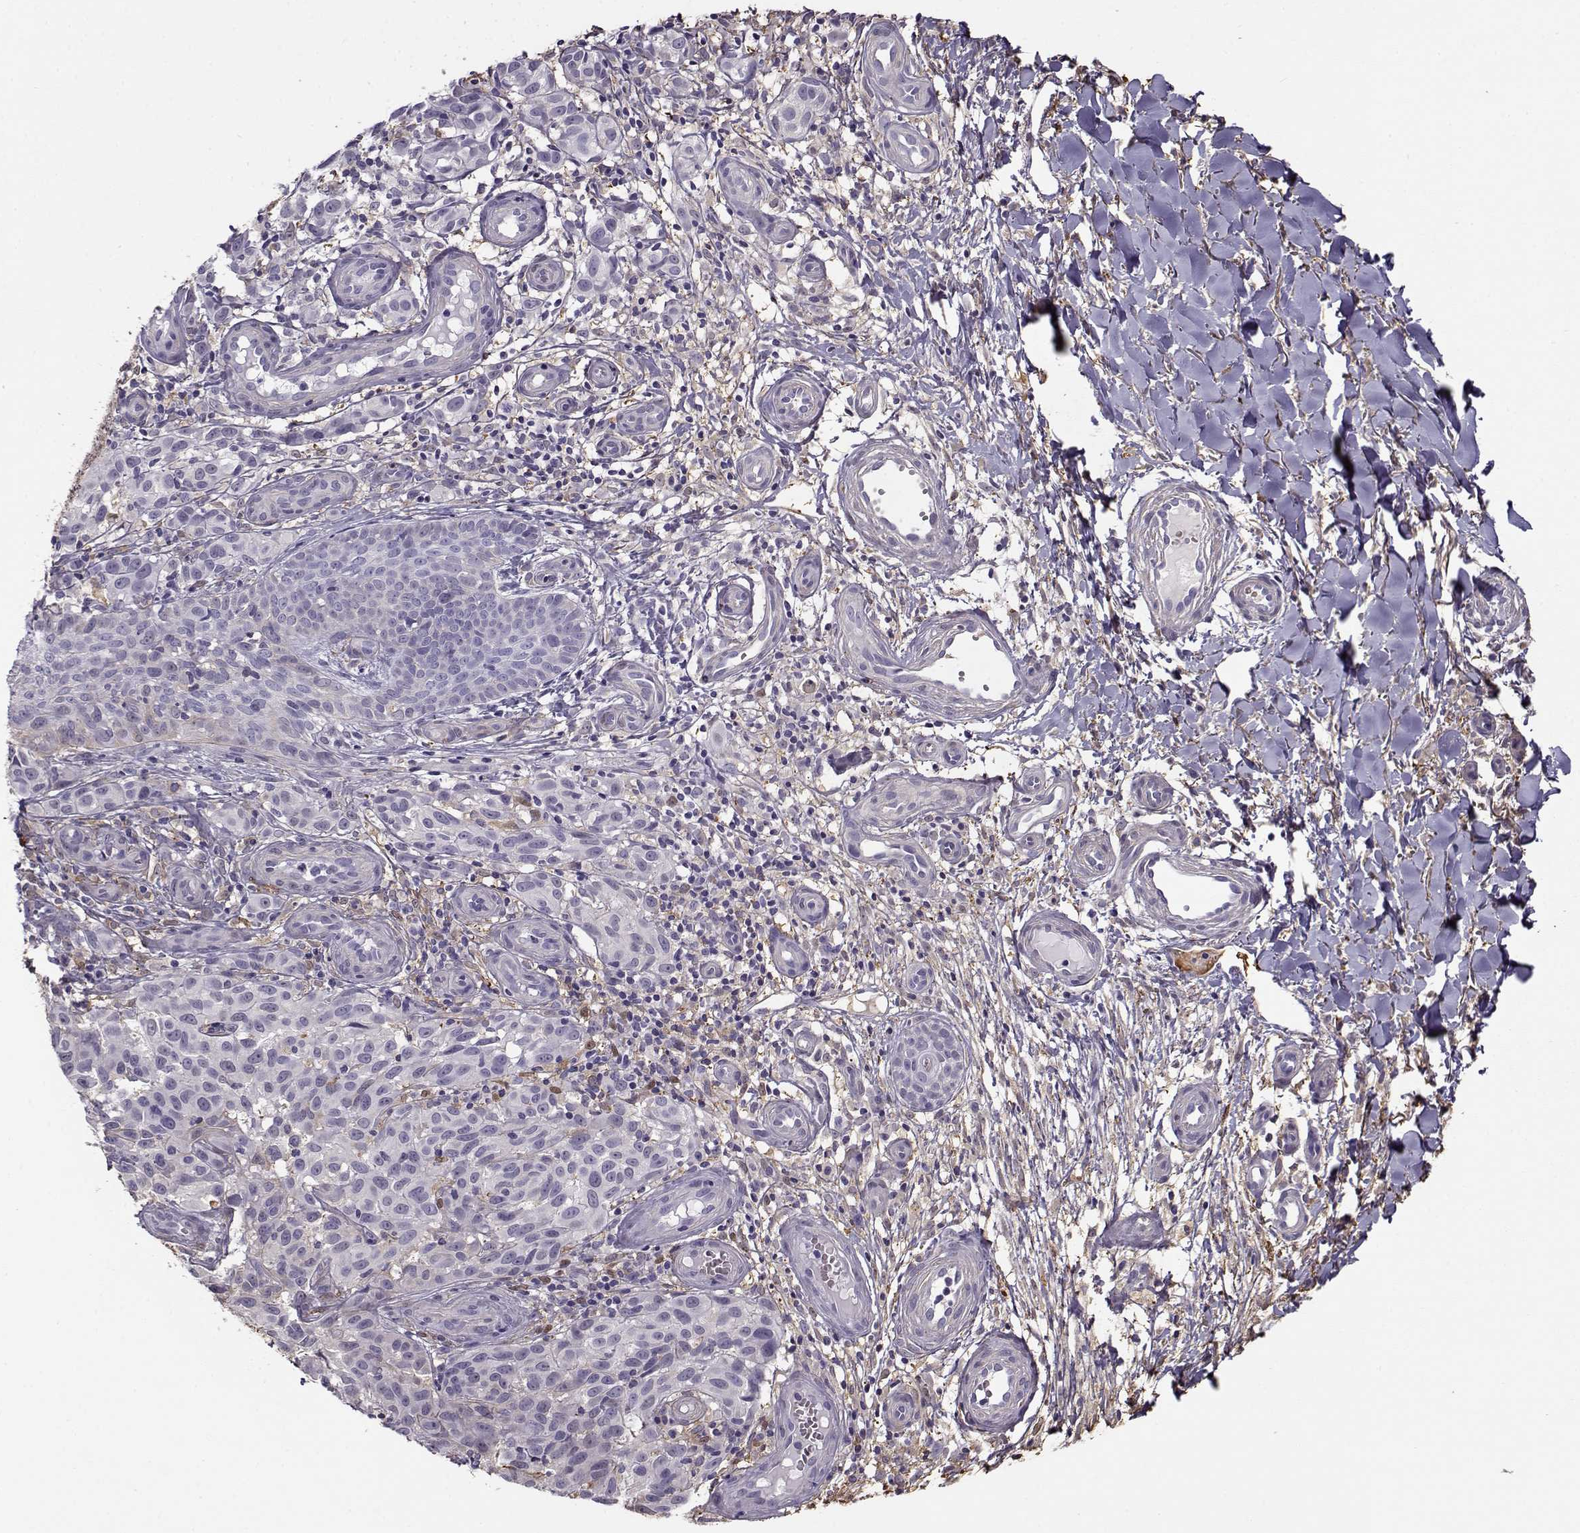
{"staining": {"intensity": "negative", "quantity": "none", "location": "none"}, "tissue": "melanoma", "cell_type": "Tumor cells", "image_type": "cancer", "snomed": [{"axis": "morphology", "description": "Malignant melanoma, NOS"}, {"axis": "topography", "description": "Skin"}], "caption": "Tumor cells are negative for protein expression in human malignant melanoma.", "gene": "UCP3", "patient": {"sex": "female", "age": 53}}